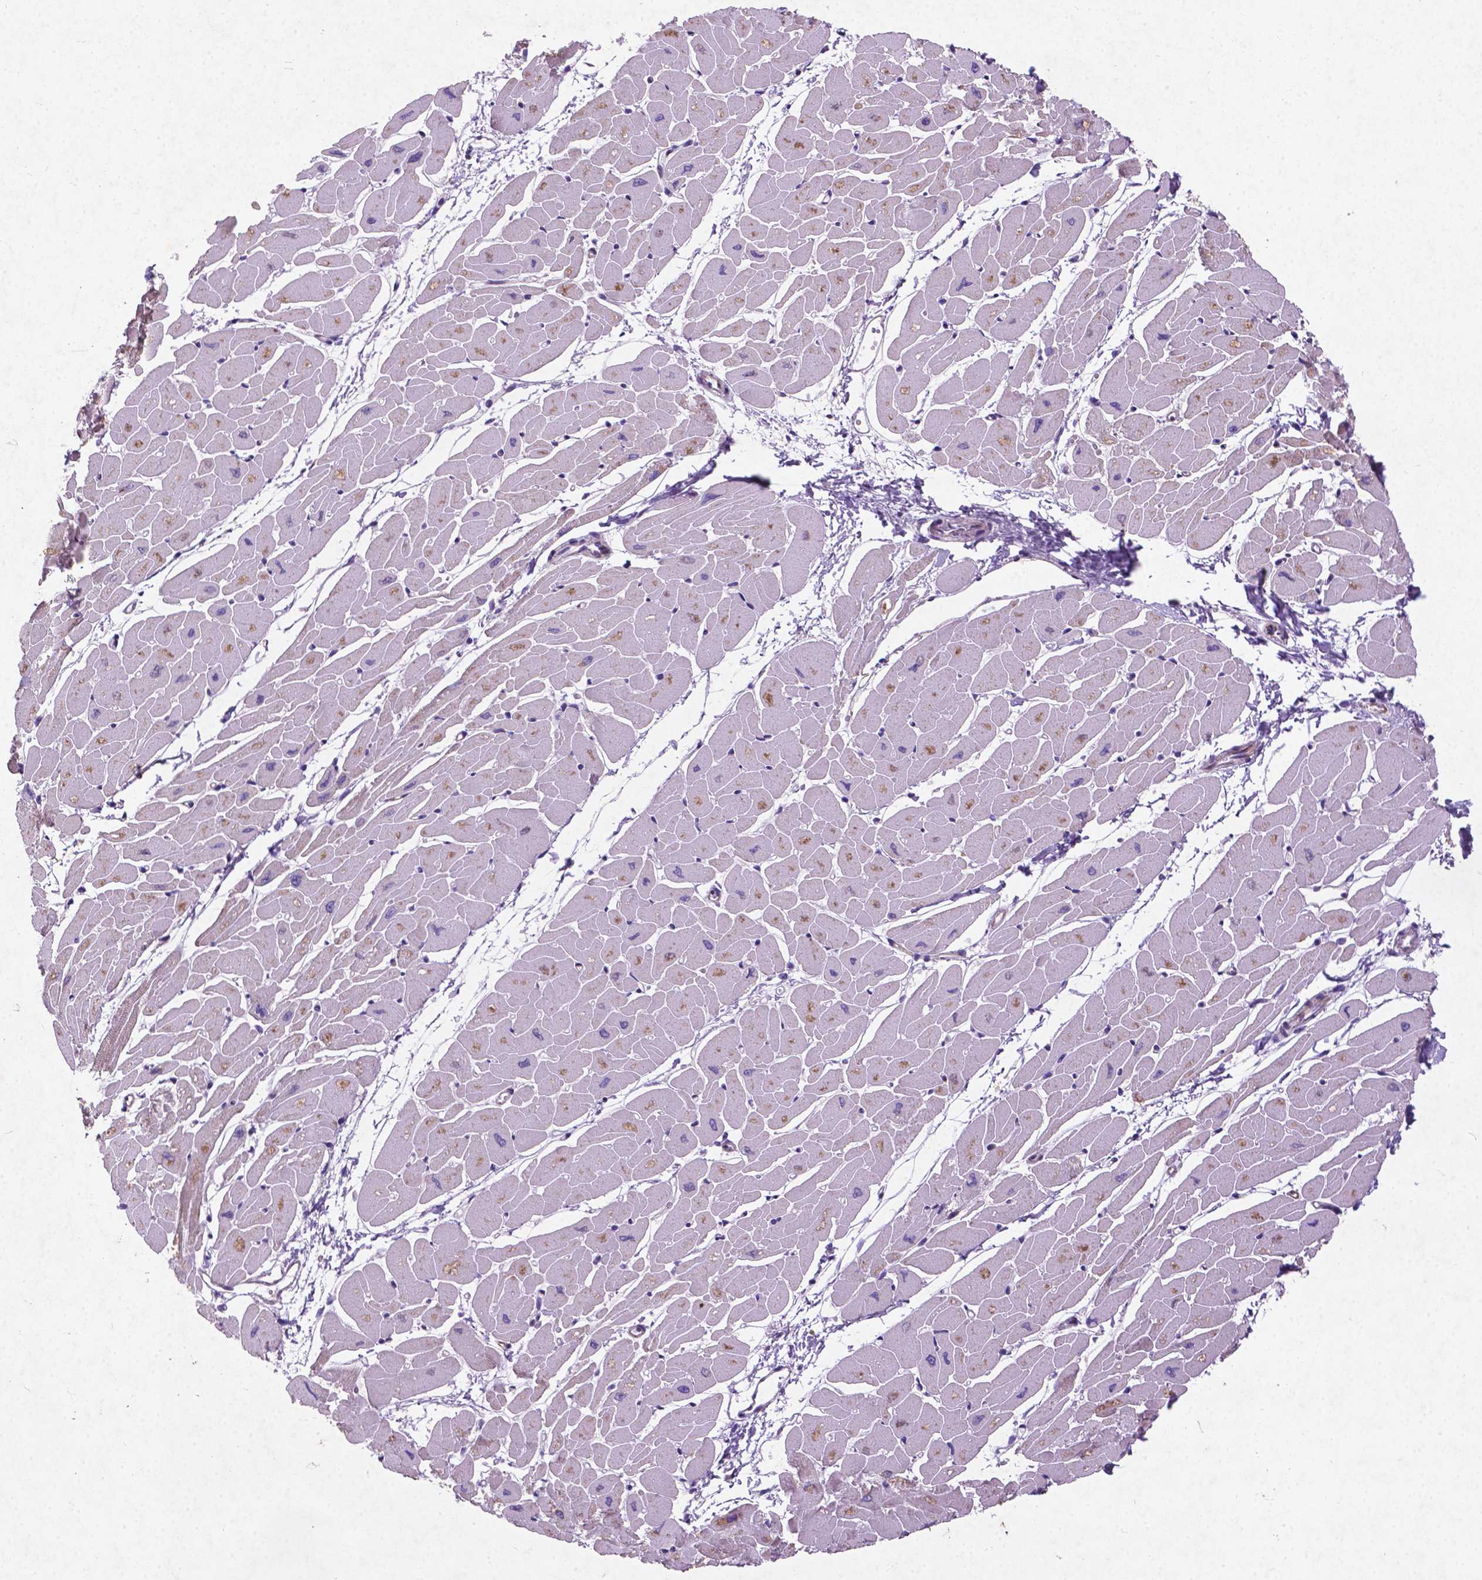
{"staining": {"intensity": "negative", "quantity": "none", "location": "none"}, "tissue": "heart muscle", "cell_type": "Cardiomyocytes", "image_type": "normal", "snomed": [{"axis": "morphology", "description": "Normal tissue, NOS"}, {"axis": "topography", "description": "Heart"}], "caption": "This is an IHC histopathology image of unremarkable heart muscle. There is no expression in cardiomyocytes.", "gene": "ATG4D", "patient": {"sex": "male", "age": 57}}